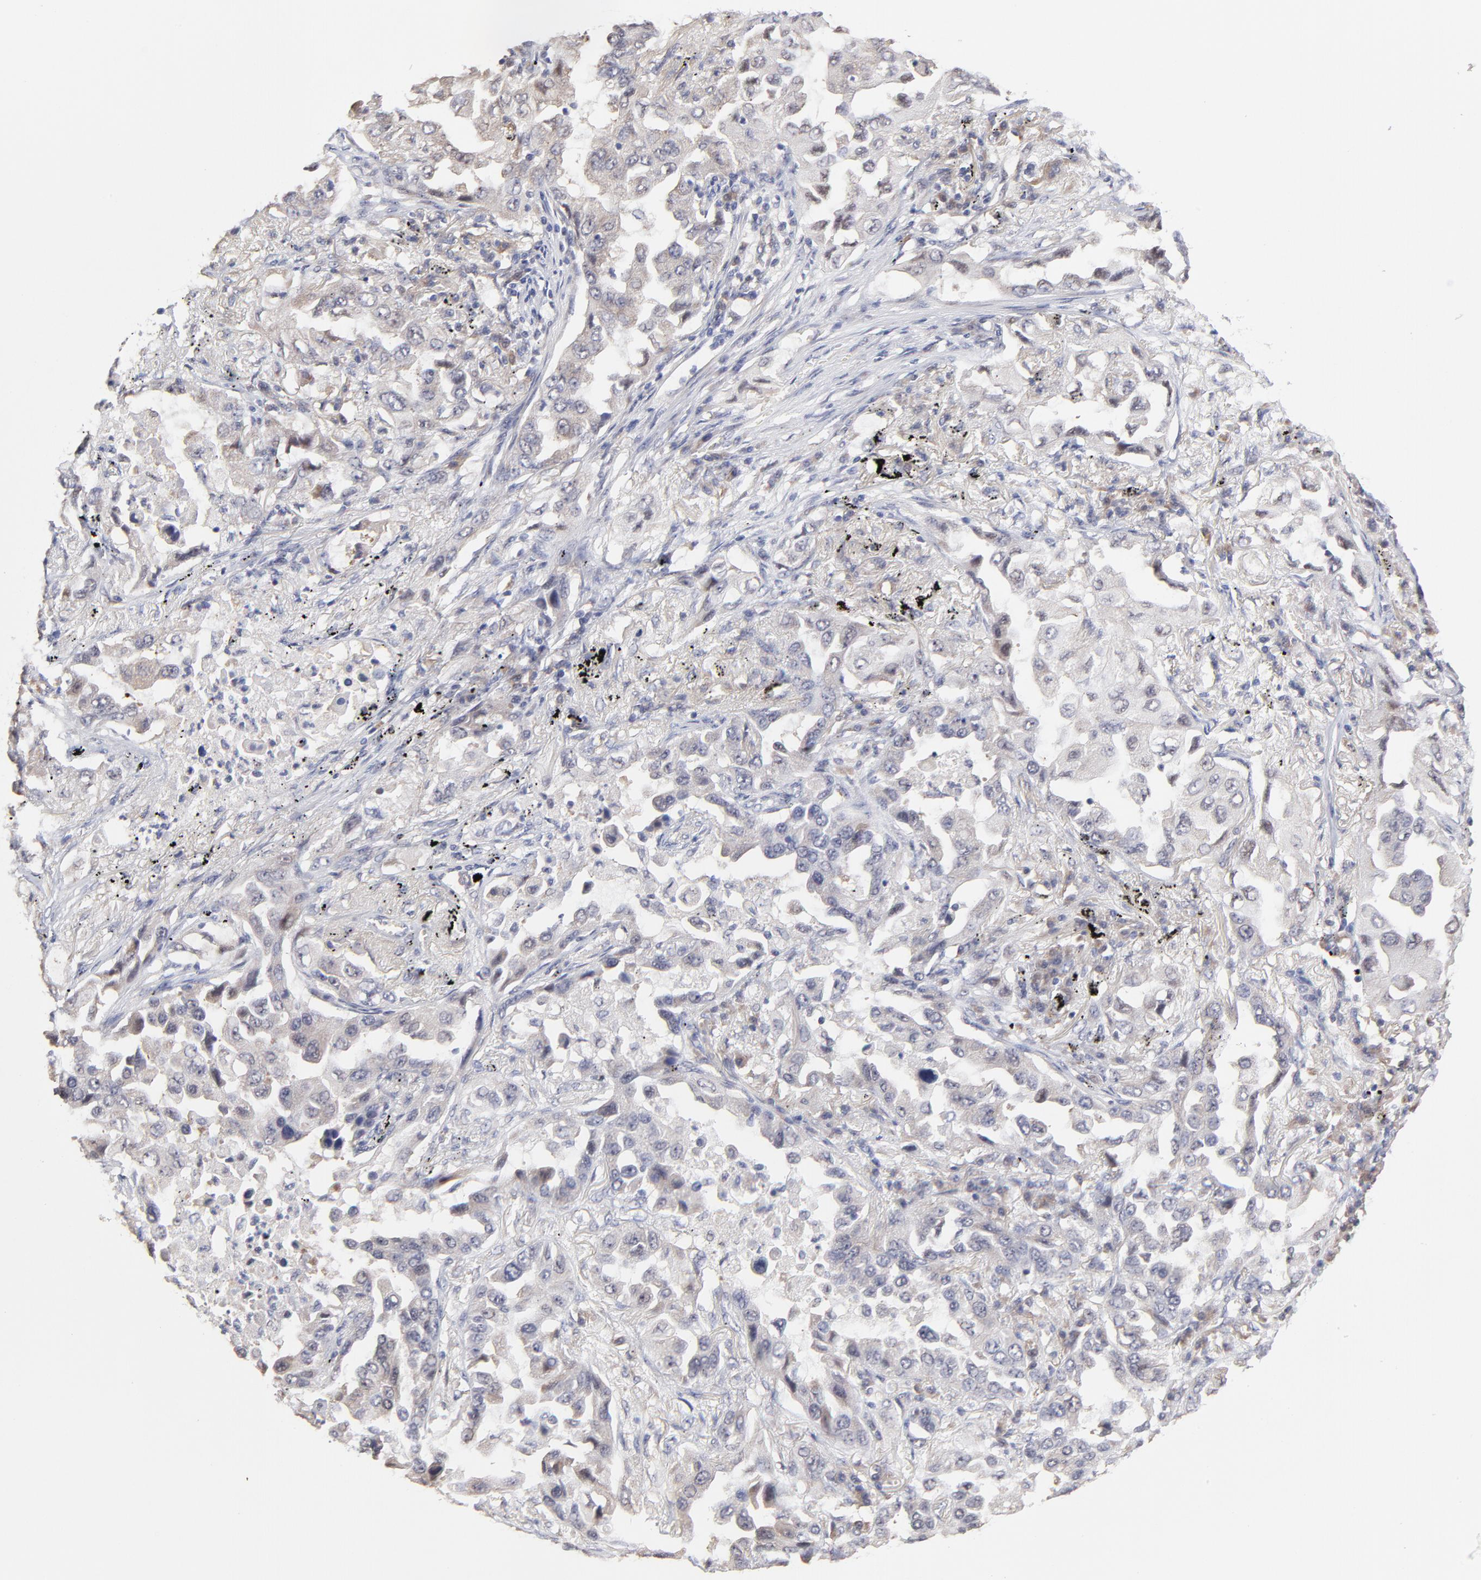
{"staining": {"intensity": "weak", "quantity": ">75%", "location": "cytoplasmic/membranous"}, "tissue": "lung cancer", "cell_type": "Tumor cells", "image_type": "cancer", "snomed": [{"axis": "morphology", "description": "Adenocarcinoma, NOS"}, {"axis": "topography", "description": "Lung"}], "caption": "Lung cancer was stained to show a protein in brown. There is low levels of weak cytoplasmic/membranous staining in about >75% of tumor cells.", "gene": "ZNF10", "patient": {"sex": "female", "age": 65}}